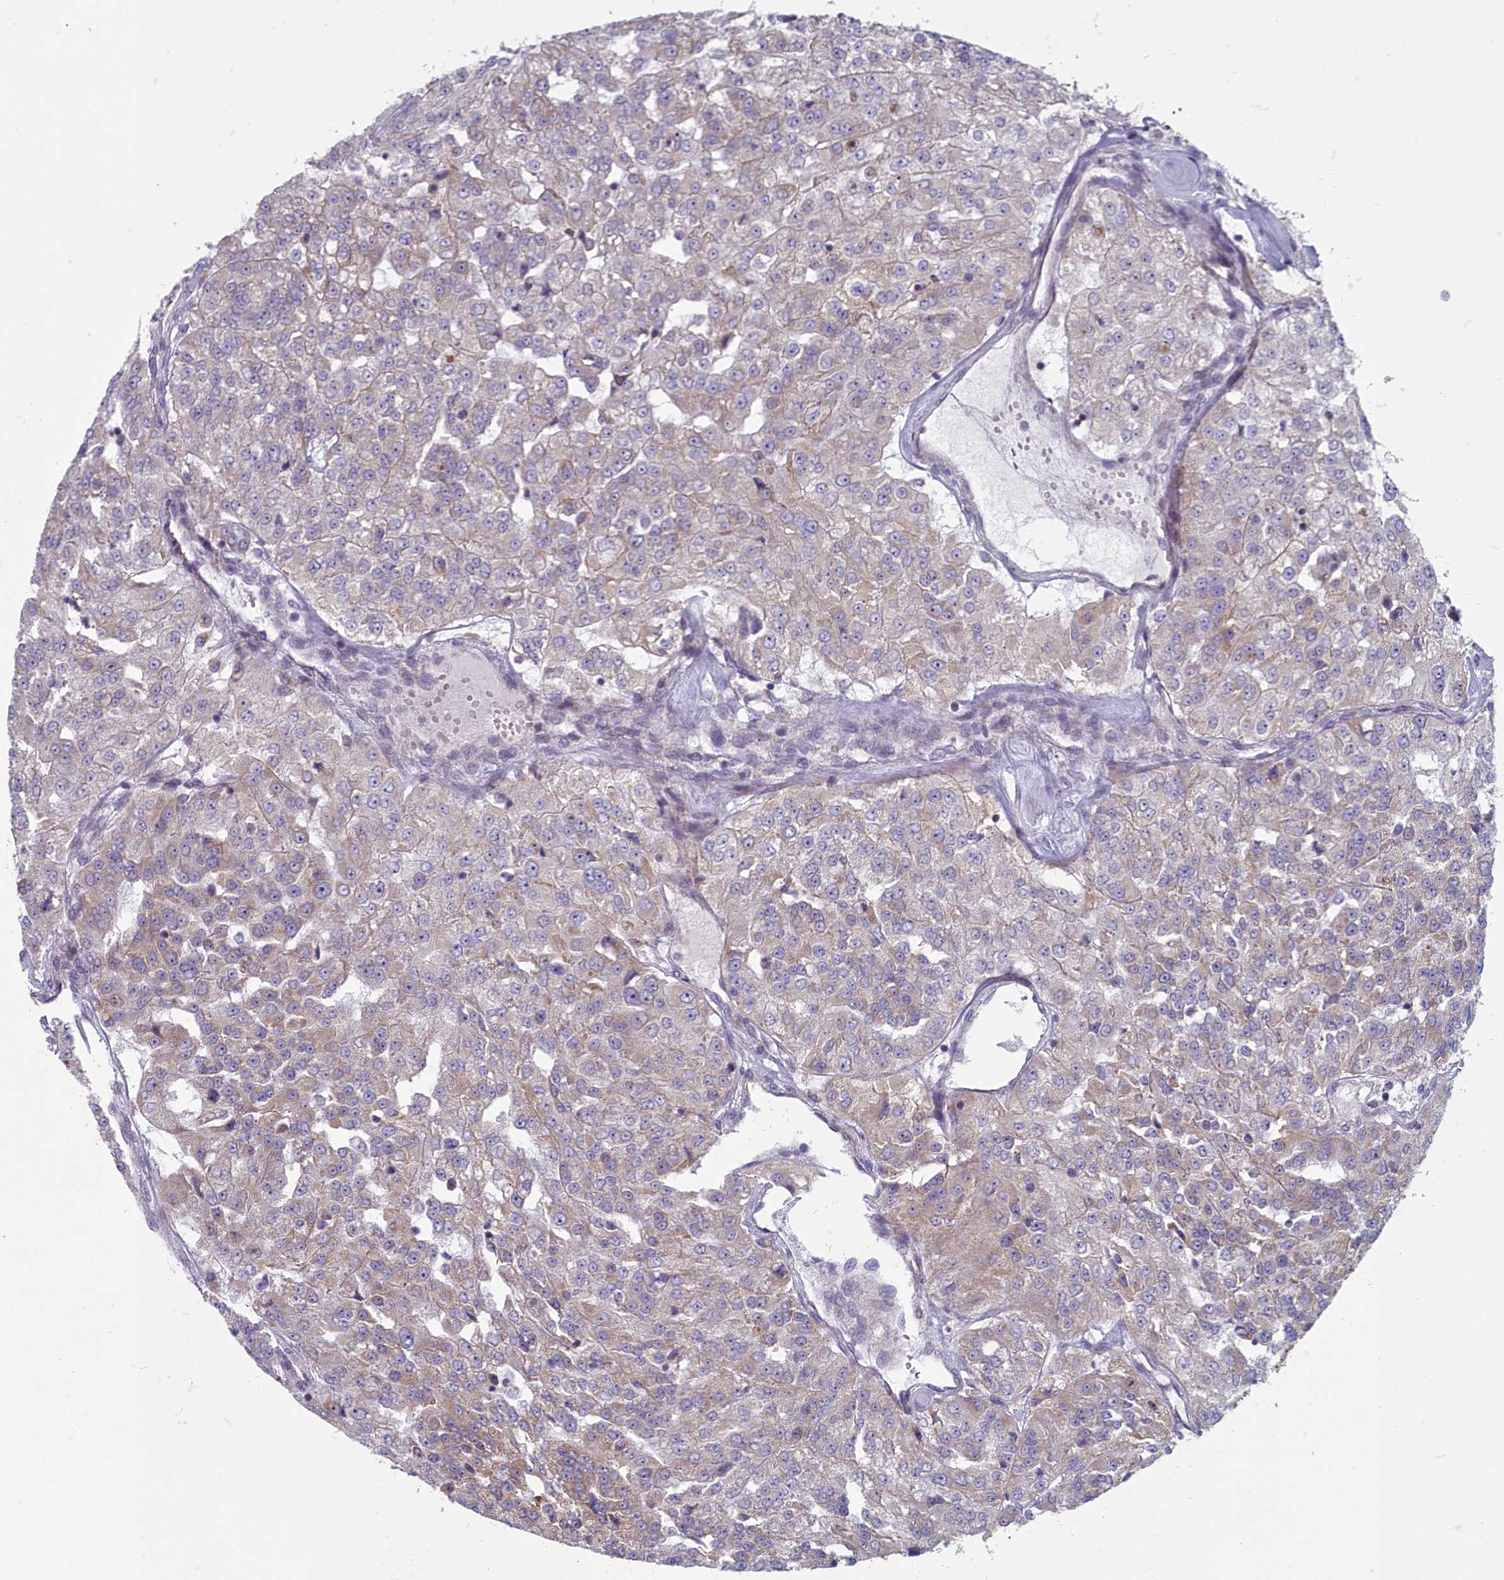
{"staining": {"intensity": "weak", "quantity": "<25%", "location": "cytoplasmic/membranous"}, "tissue": "renal cancer", "cell_type": "Tumor cells", "image_type": "cancer", "snomed": [{"axis": "morphology", "description": "Adenocarcinoma, NOS"}, {"axis": "topography", "description": "Kidney"}], "caption": "IHC of human renal cancer (adenocarcinoma) demonstrates no expression in tumor cells. (DAB IHC with hematoxylin counter stain).", "gene": "INSYN2A", "patient": {"sex": "female", "age": 63}}